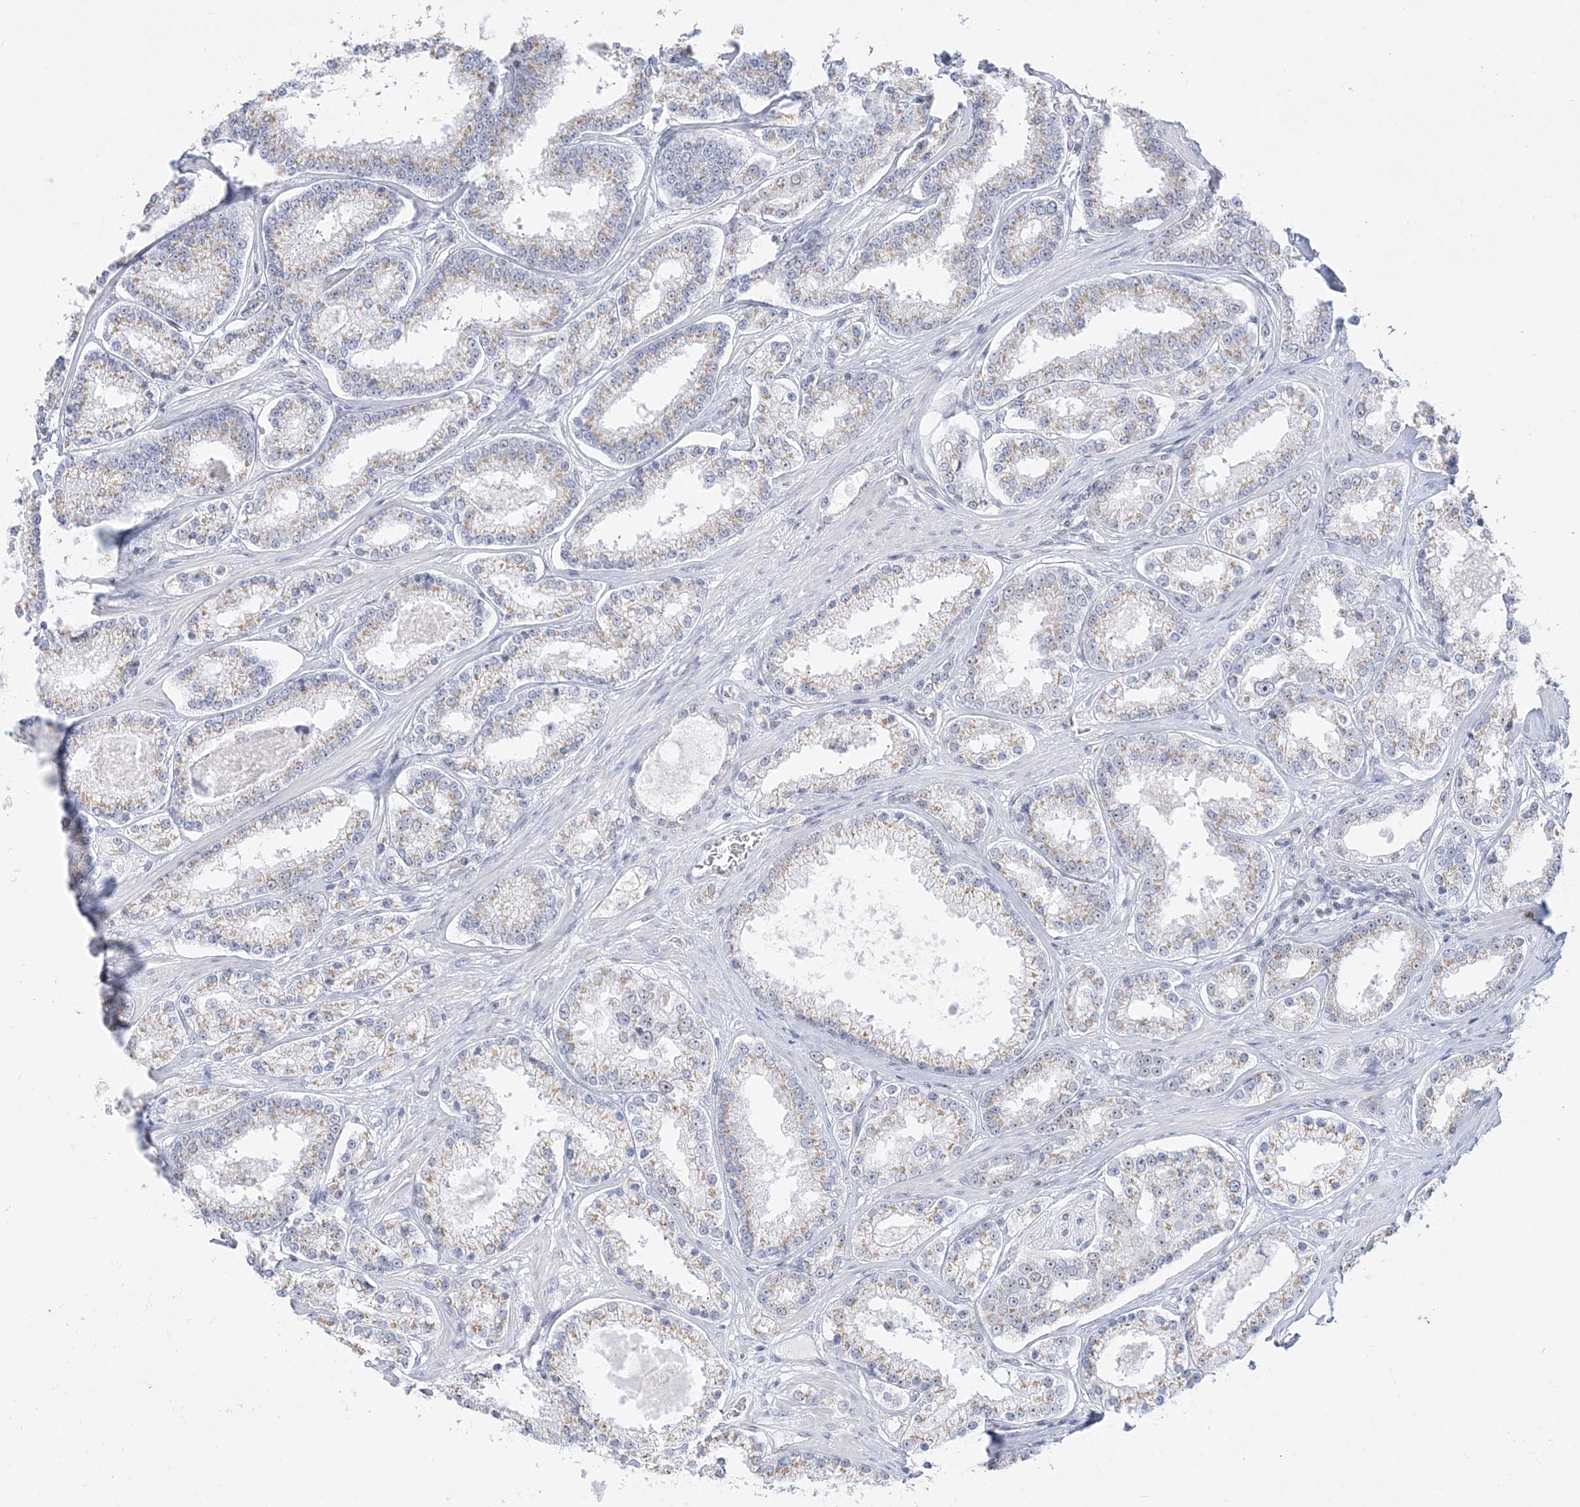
{"staining": {"intensity": "weak", "quantity": ">75%", "location": "cytoplasmic/membranous"}, "tissue": "prostate cancer", "cell_type": "Tumor cells", "image_type": "cancer", "snomed": [{"axis": "morphology", "description": "Normal tissue, NOS"}, {"axis": "morphology", "description": "Adenocarcinoma, High grade"}, {"axis": "topography", "description": "Prostate"}], "caption": "Approximately >75% of tumor cells in adenocarcinoma (high-grade) (prostate) exhibit weak cytoplasmic/membranous protein expression as visualized by brown immunohistochemical staining.", "gene": "DDX21", "patient": {"sex": "male", "age": 83}}